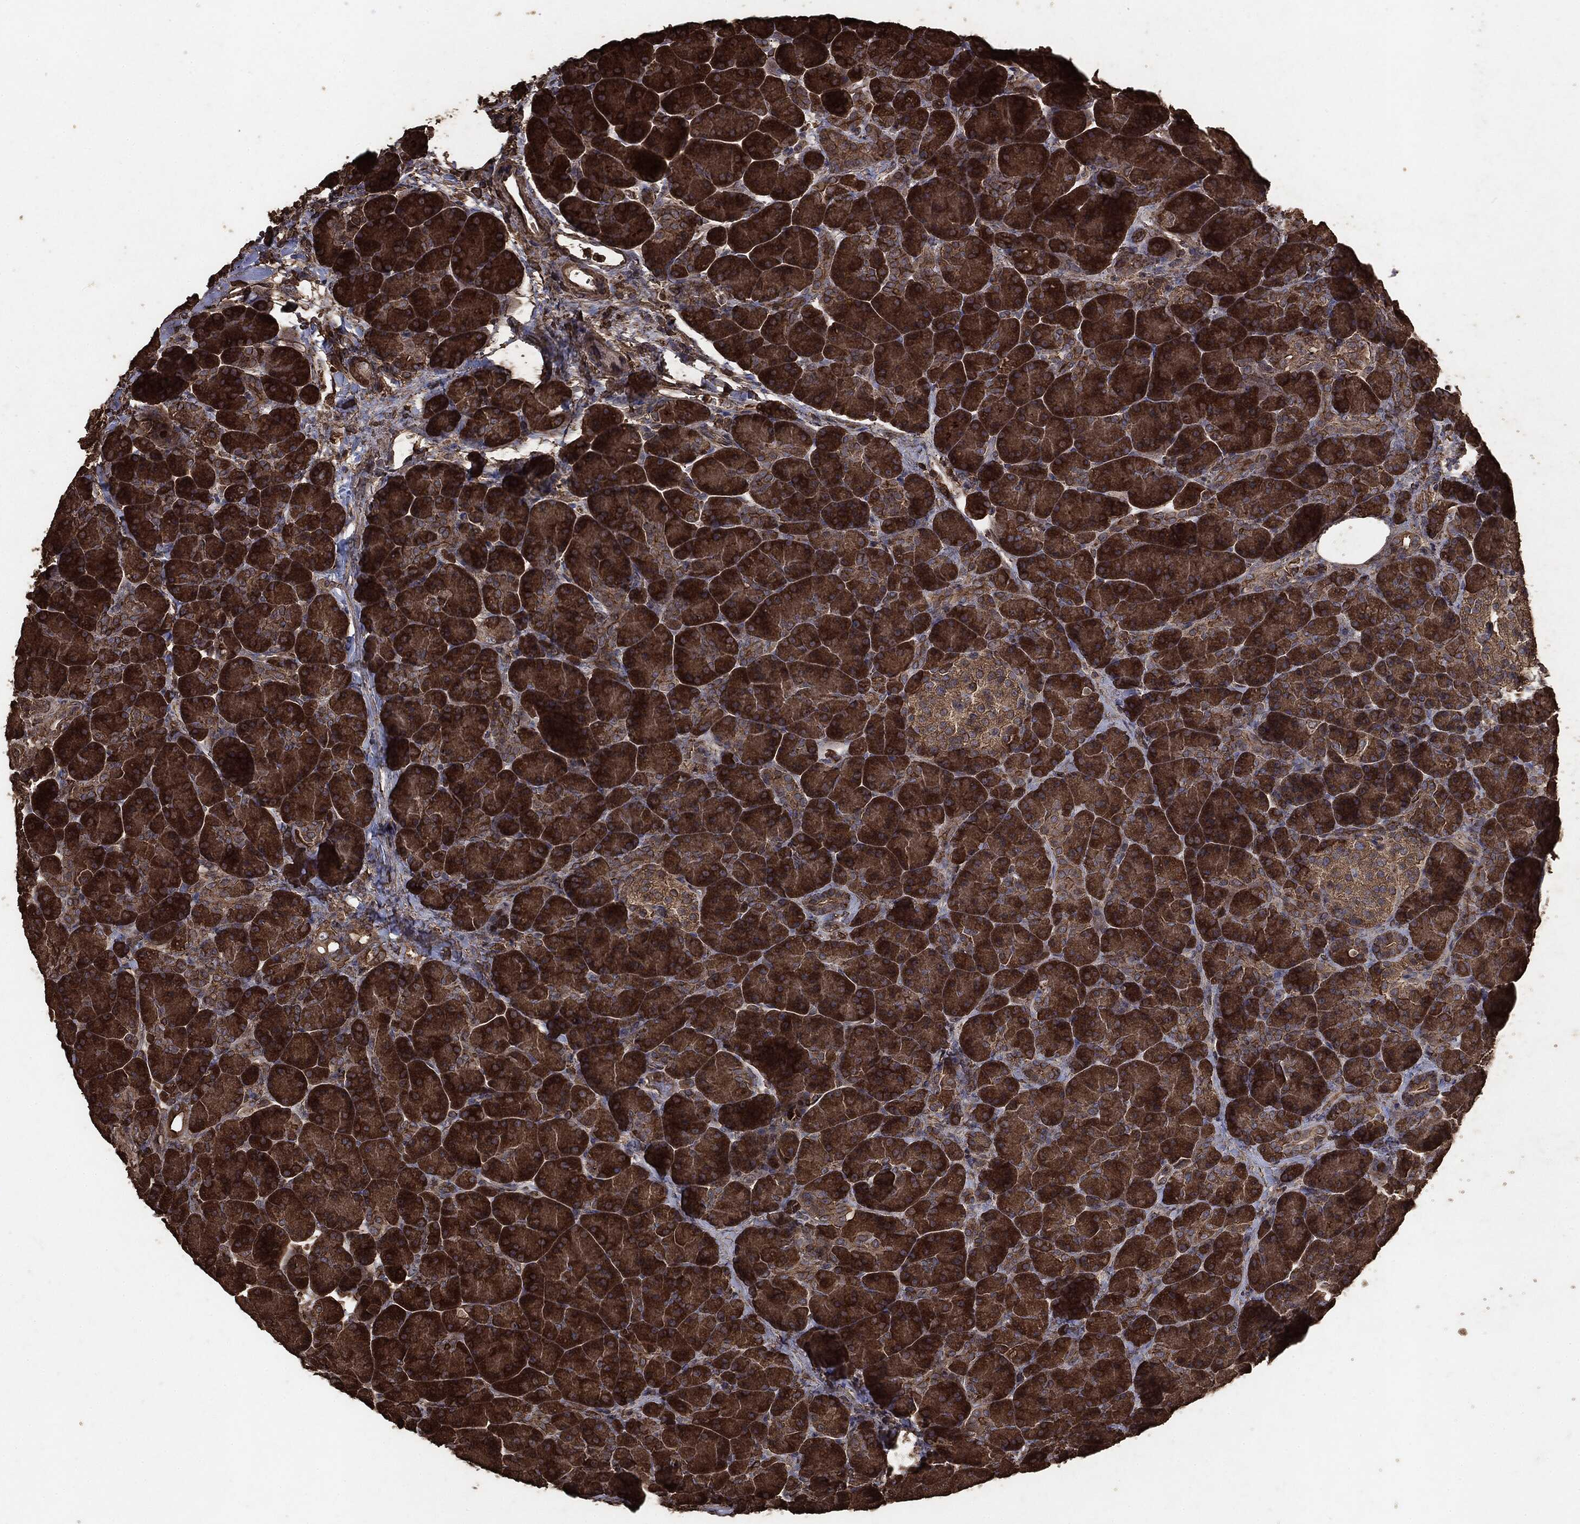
{"staining": {"intensity": "strong", "quantity": ">75%", "location": "cytoplasmic/membranous"}, "tissue": "pancreas", "cell_type": "Exocrine glandular cells", "image_type": "normal", "snomed": [{"axis": "morphology", "description": "Normal tissue, NOS"}, {"axis": "topography", "description": "Pancreas"}], "caption": "High-magnification brightfield microscopy of normal pancreas stained with DAB (brown) and counterstained with hematoxylin (blue). exocrine glandular cells exhibit strong cytoplasmic/membranous staining is identified in approximately>75% of cells.", "gene": "MTOR", "patient": {"sex": "female", "age": 63}}